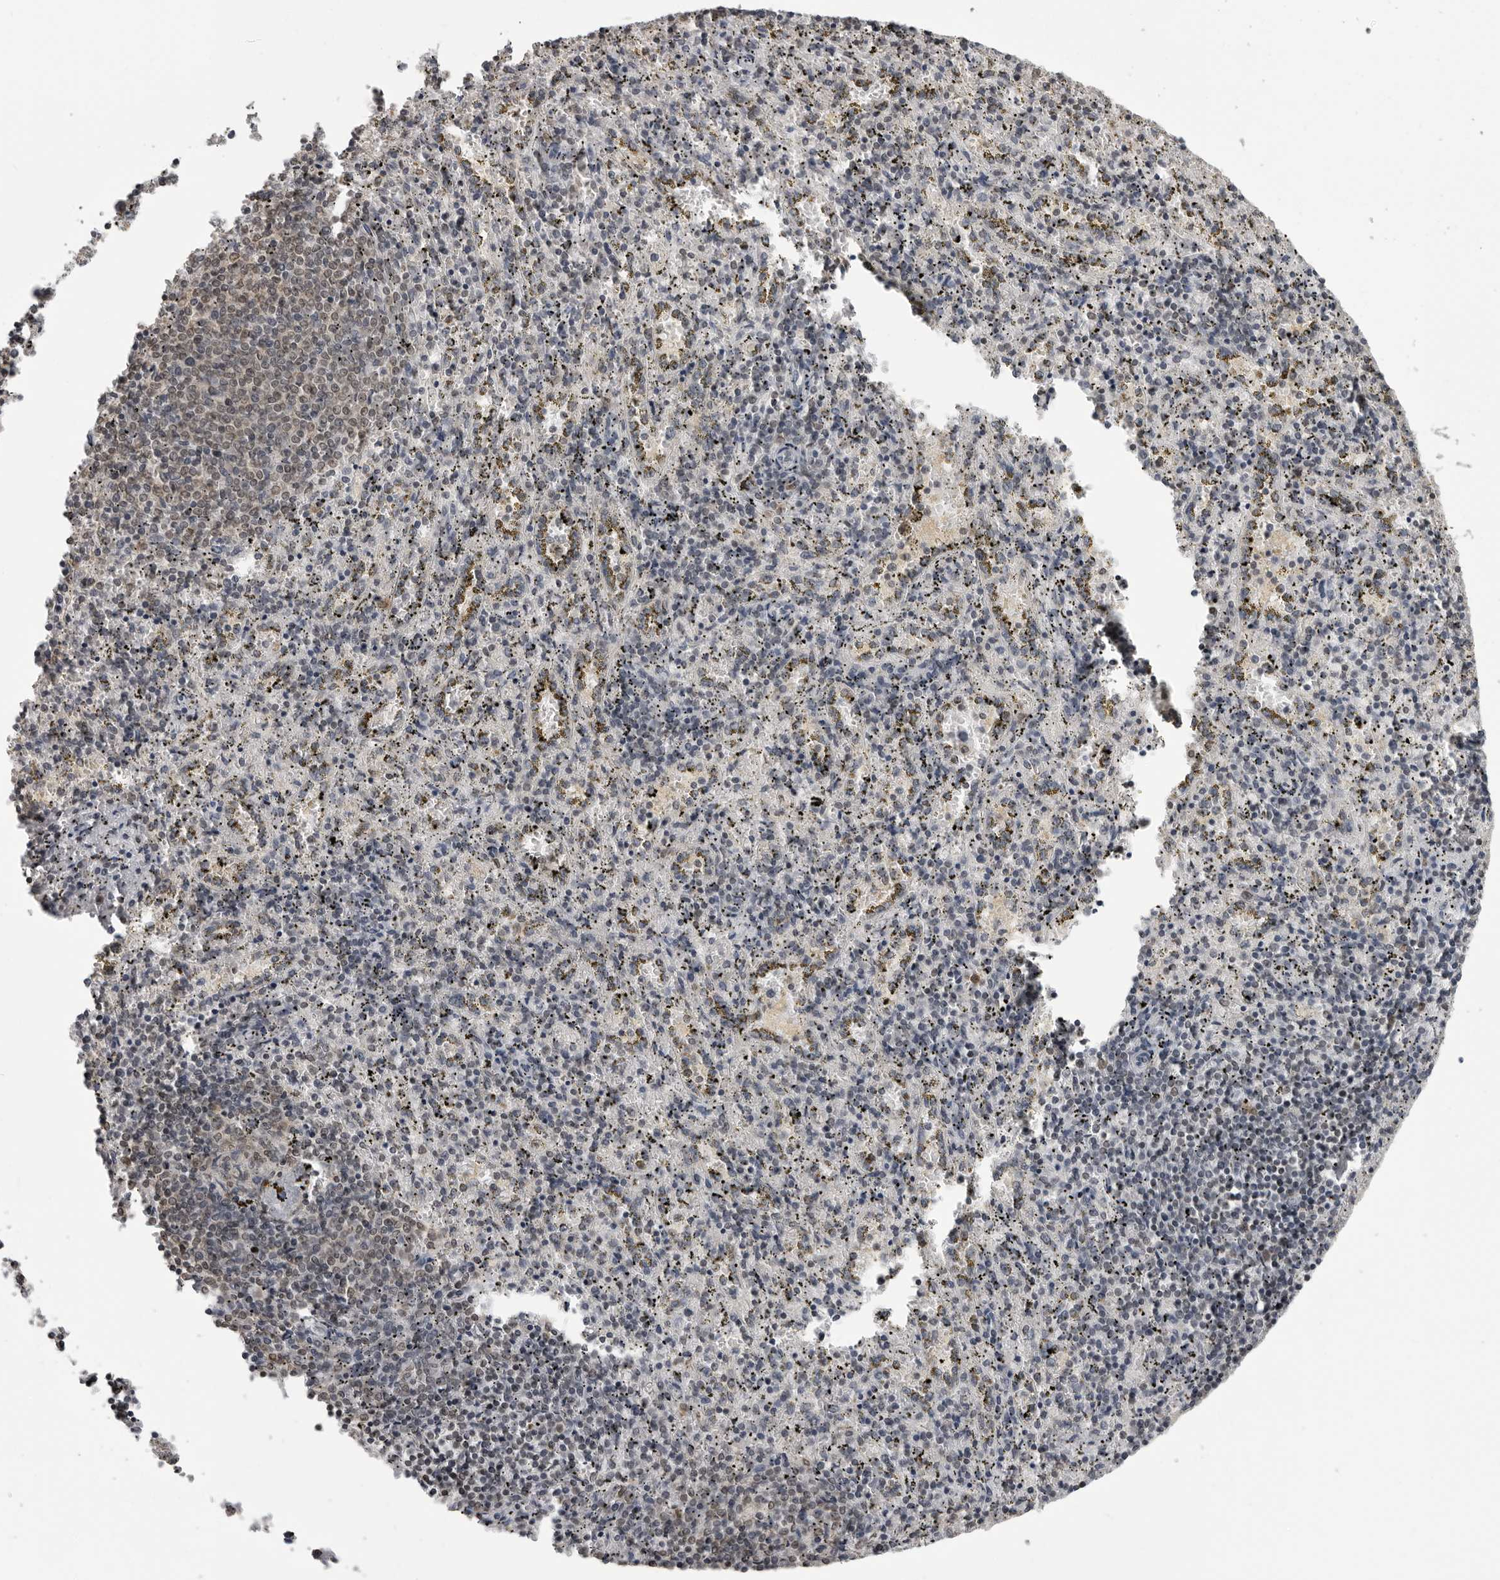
{"staining": {"intensity": "weak", "quantity": "<25%", "location": "cytoplasmic/membranous"}, "tissue": "spleen", "cell_type": "Cells in red pulp", "image_type": "normal", "snomed": [{"axis": "morphology", "description": "Normal tissue, NOS"}, {"axis": "topography", "description": "Spleen"}], "caption": "A histopathology image of spleen stained for a protein demonstrates no brown staining in cells in red pulp.", "gene": "PDCL3", "patient": {"sex": "male", "age": 11}}